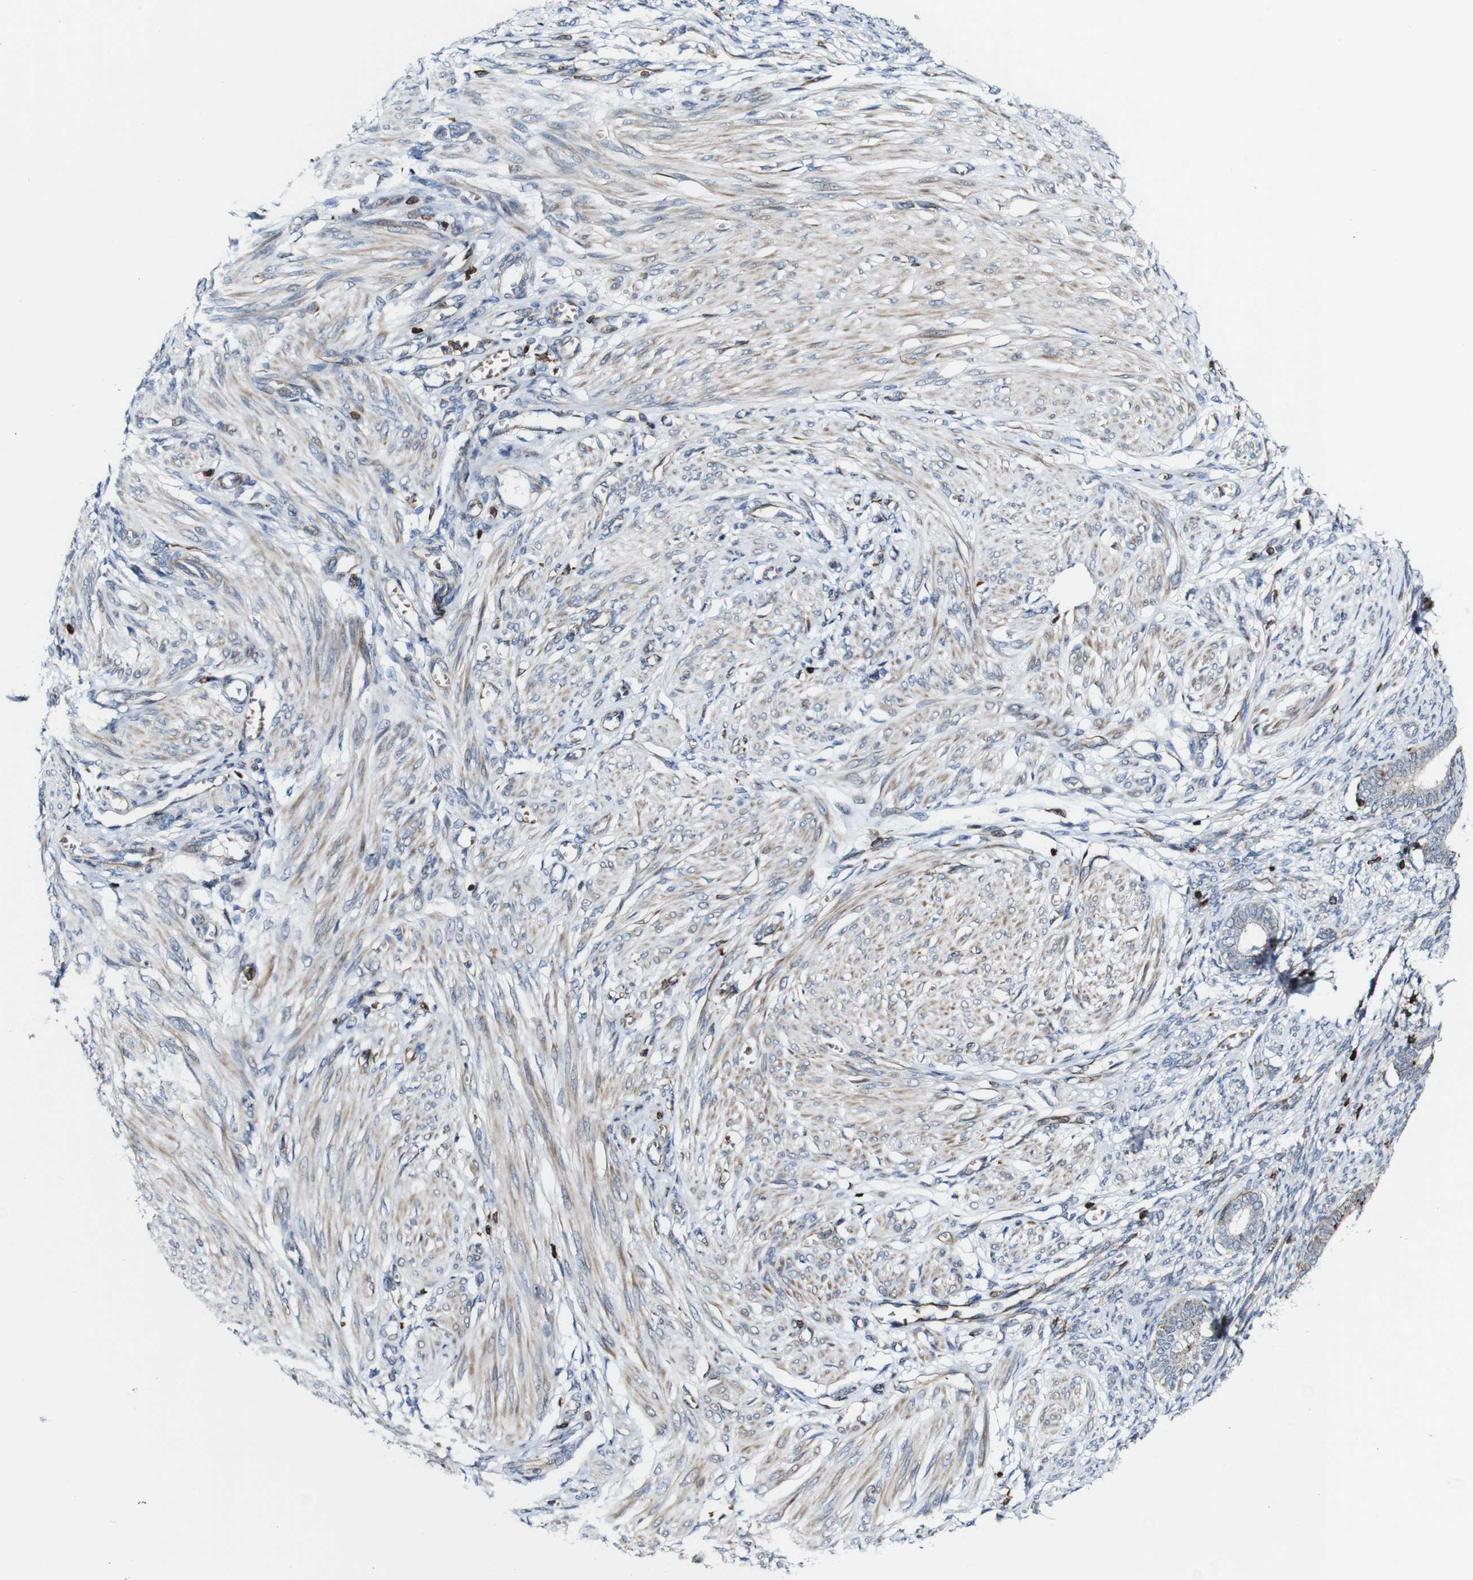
{"staining": {"intensity": "negative", "quantity": "none", "location": "none"}, "tissue": "endometrium", "cell_type": "Cells in endometrial stroma", "image_type": "normal", "snomed": [{"axis": "morphology", "description": "Normal tissue, NOS"}, {"axis": "topography", "description": "Endometrium"}], "caption": "Normal endometrium was stained to show a protein in brown. There is no significant positivity in cells in endometrial stroma. Nuclei are stained in blue.", "gene": "JAK2", "patient": {"sex": "female", "age": 72}}